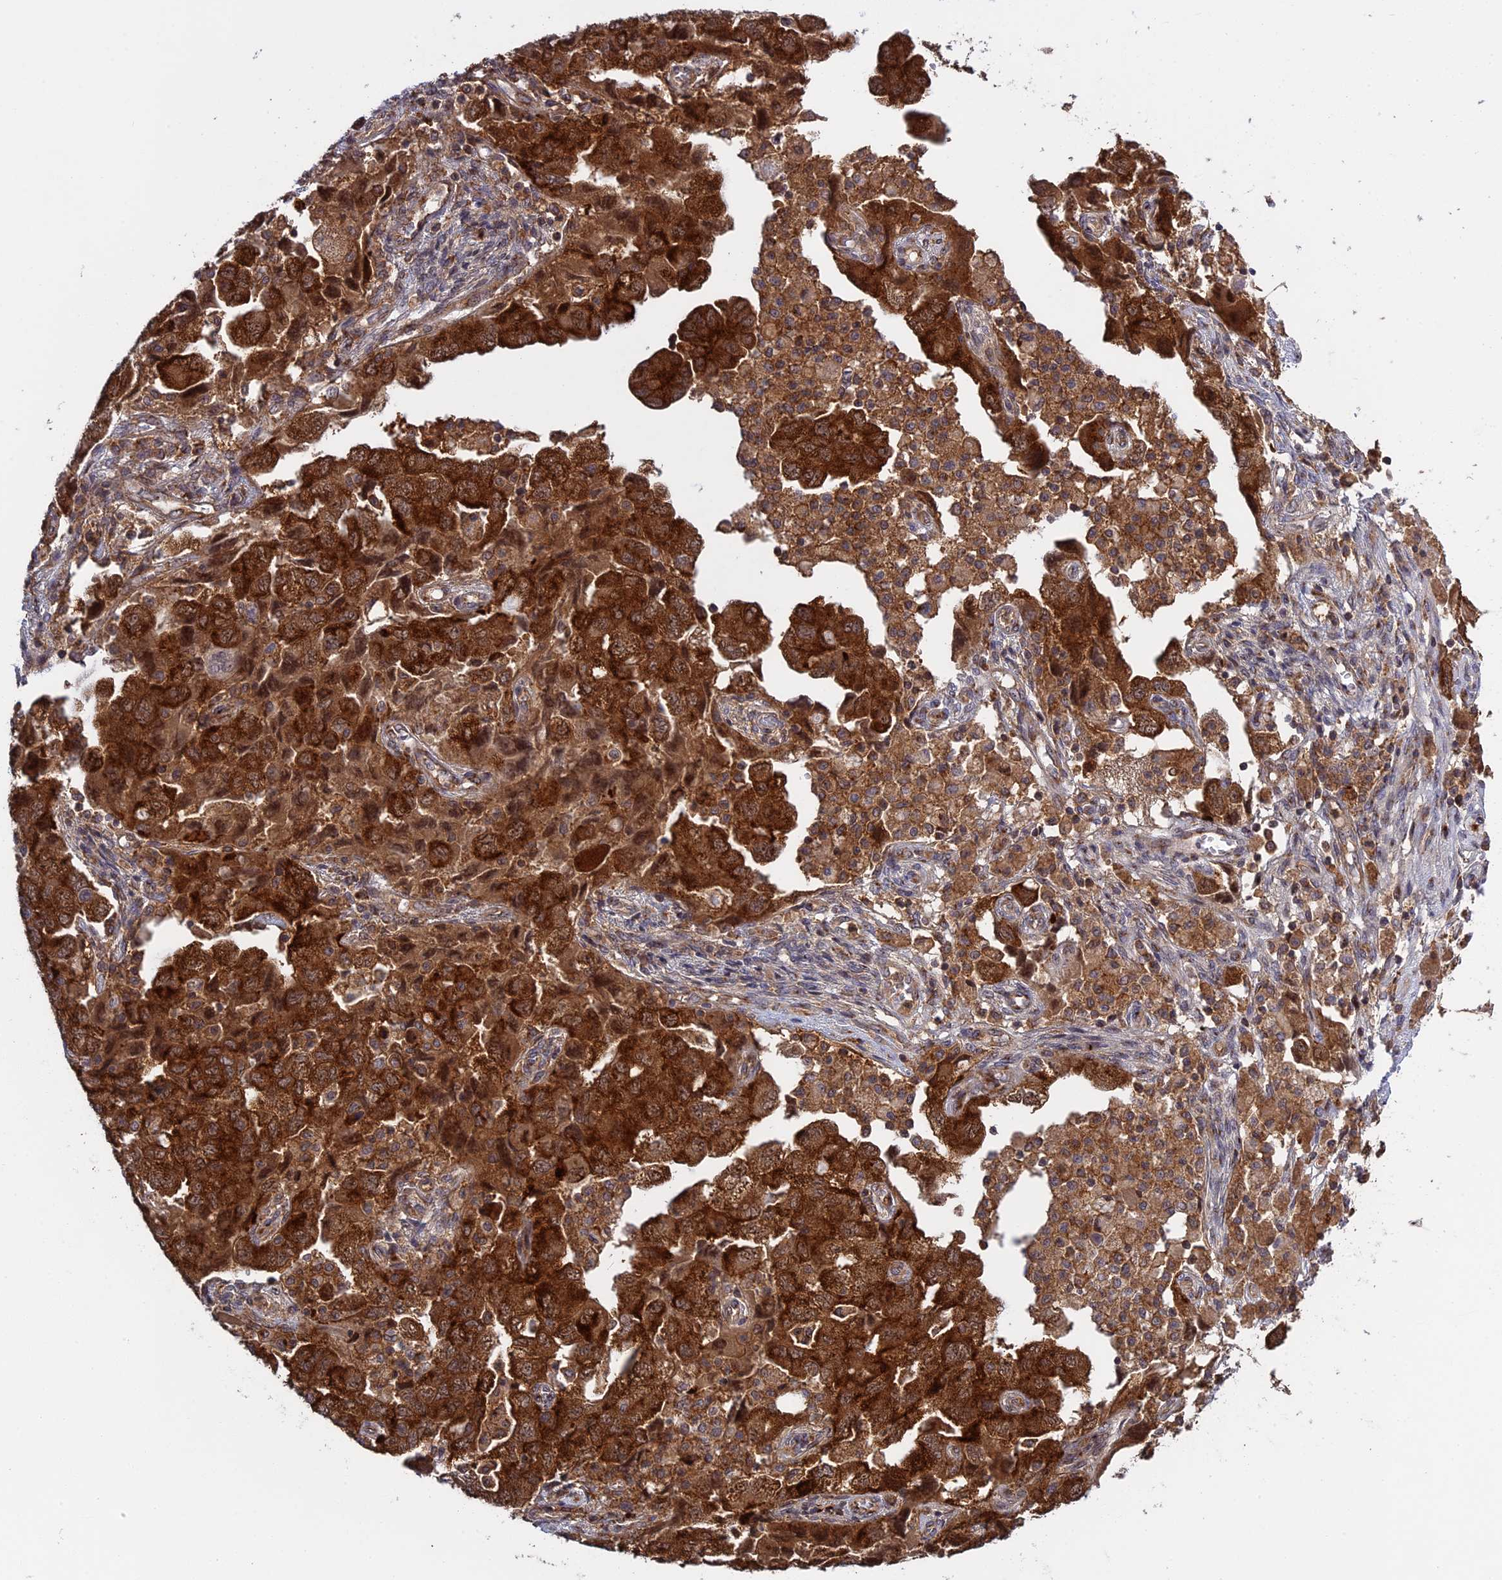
{"staining": {"intensity": "strong", "quantity": ">75%", "location": "cytoplasmic/membranous"}, "tissue": "ovarian cancer", "cell_type": "Tumor cells", "image_type": "cancer", "snomed": [{"axis": "morphology", "description": "Carcinoma, NOS"}, {"axis": "morphology", "description": "Cystadenocarcinoma, serous, NOS"}, {"axis": "topography", "description": "Ovary"}], "caption": "The image demonstrates a brown stain indicating the presence of a protein in the cytoplasmic/membranous of tumor cells in ovarian cancer.", "gene": "CLINT1", "patient": {"sex": "female", "age": 69}}